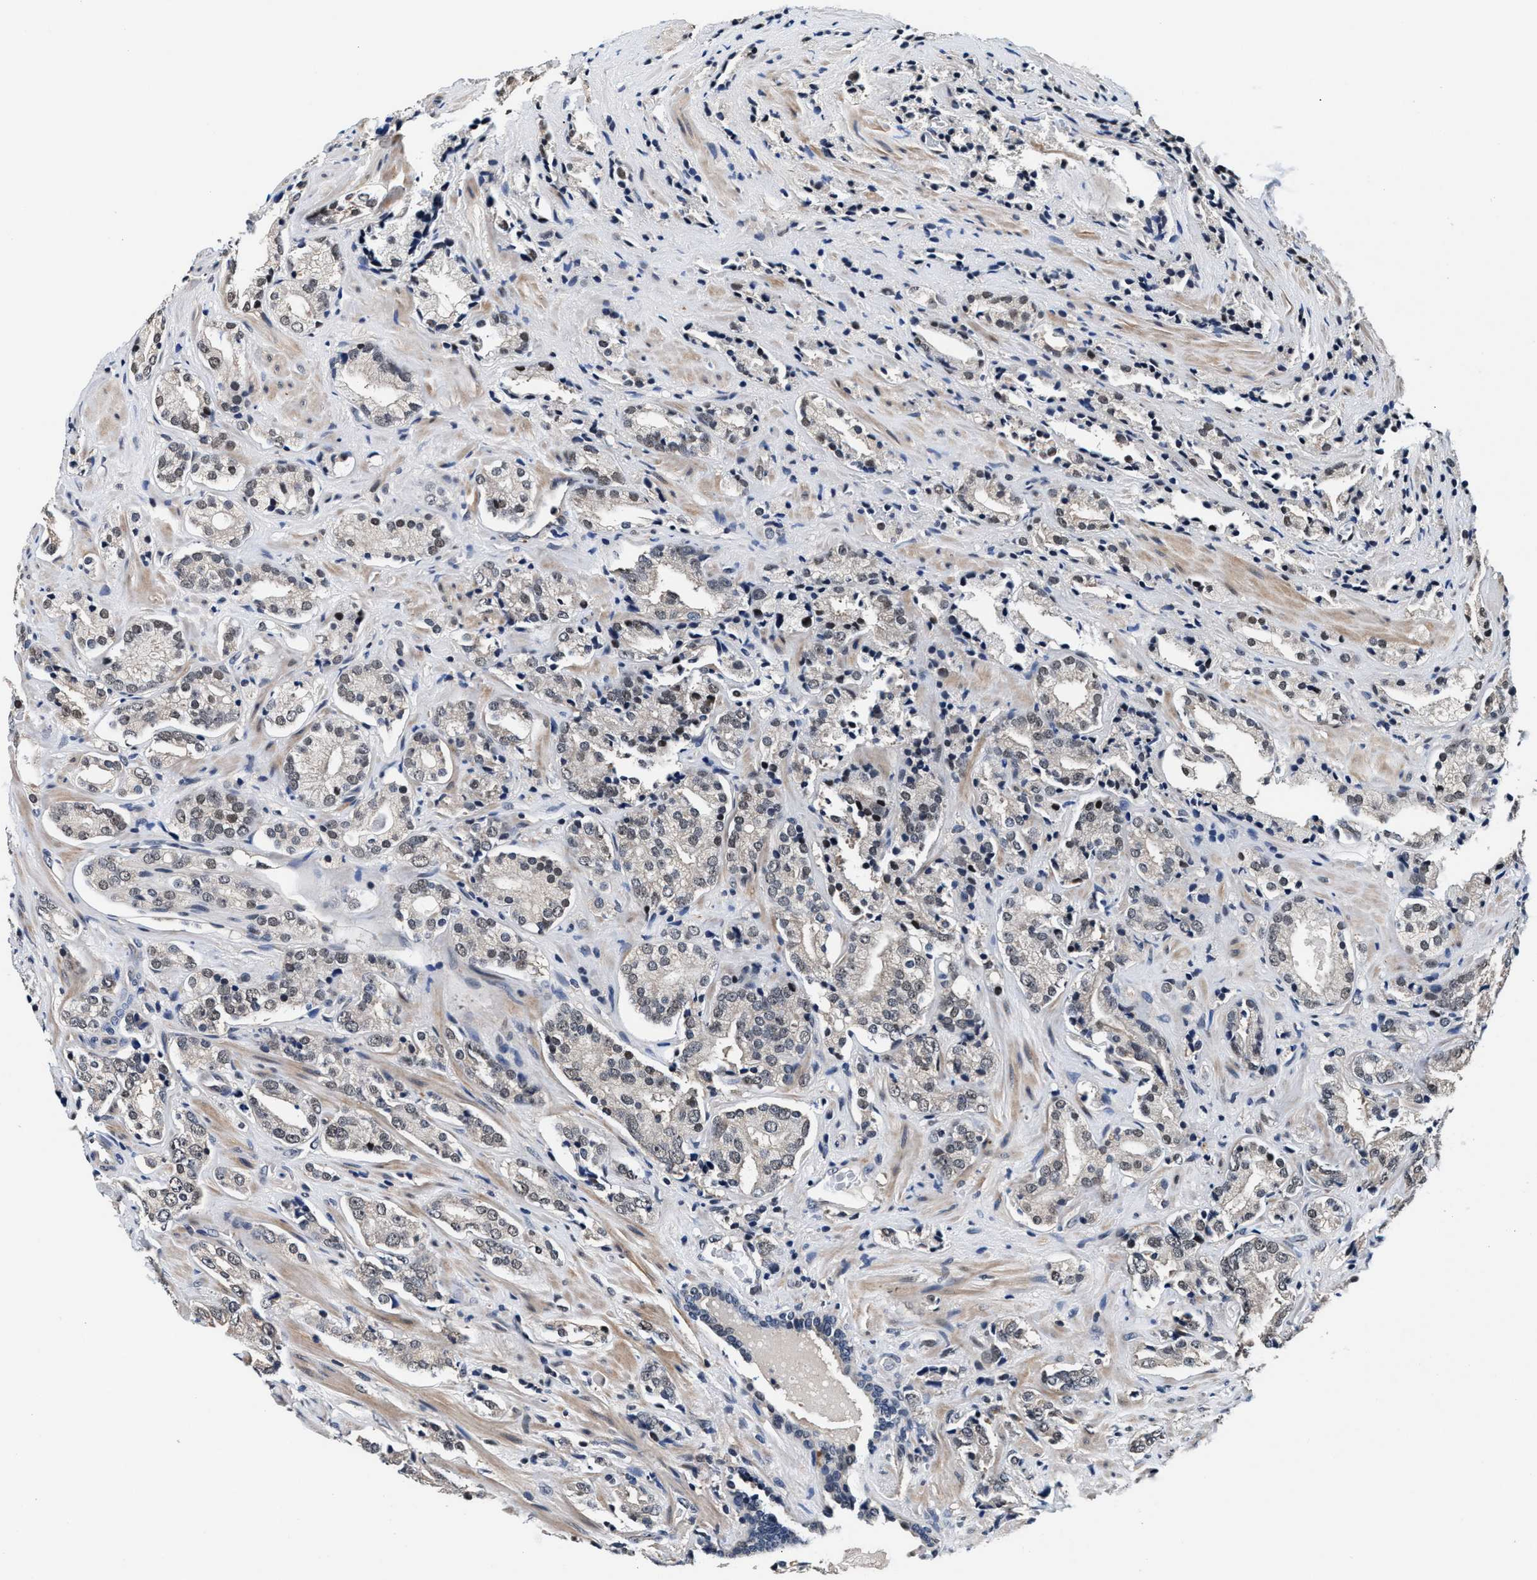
{"staining": {"intensity": "weak", "quantity": "<25%", "location": "nuclear"}, "tissue": "prostate cancer", "cell_type": "Tumor cells", "image_type": "cancer", "snomed": [{"axis": "morphology", "description": "Adenocarcinoma, High grade"}, {"axis": "topography", "description": "Prostate"}], "caption": "IHC of prostate cancer (high-grade adenocarcinoma) demonstrates no expression in tumor cells.", "gene": "USP16", "patient": {"sex": "male", "age": 71}}